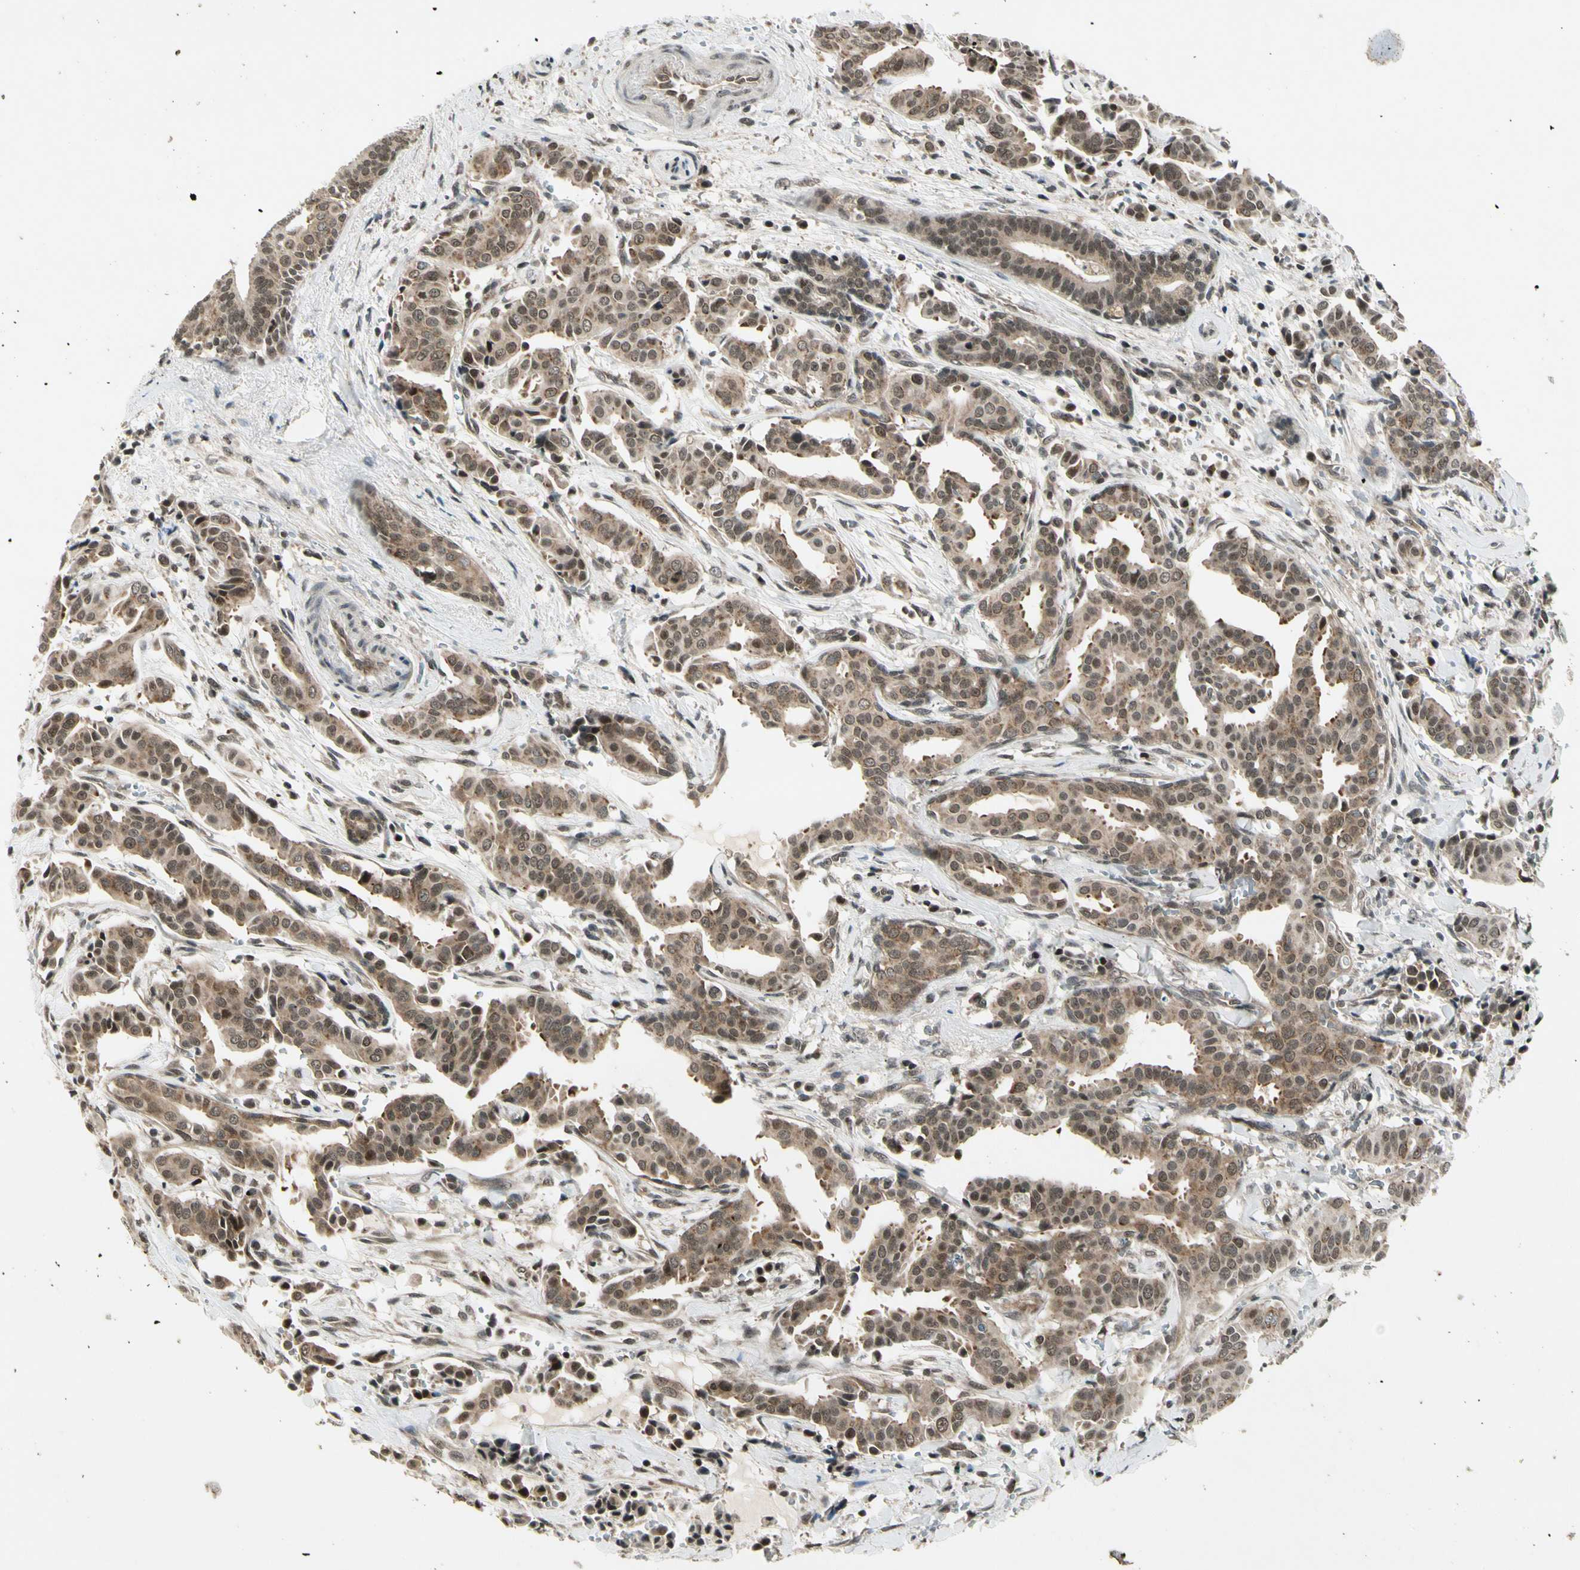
{"staining": {"intensity": "moderate", "quantity": "25%-75%", "location": "cytoplasmic/membranous"}, "tissue": "head and neck cancer", "cell_type": "Tumor cells", "image_type": "cancer", "snomed": [{"axis": "morphology", "description": "Adenocarcinoma, NOS"}, {"axis": "topography", "description": "Salivary gland"}, {"axis": "topography", "description": "Head-Neck"}], "caption": "High-power microscopy captured an immunohistochemistry photomicrograph of head and neck adenocarcinoma, revealing moderate cytoplasmic/membranous positivity in about 25%-75% of tumor cells.", "gene": "SMN2", "patient": {"sex": "female", "age": 59}}